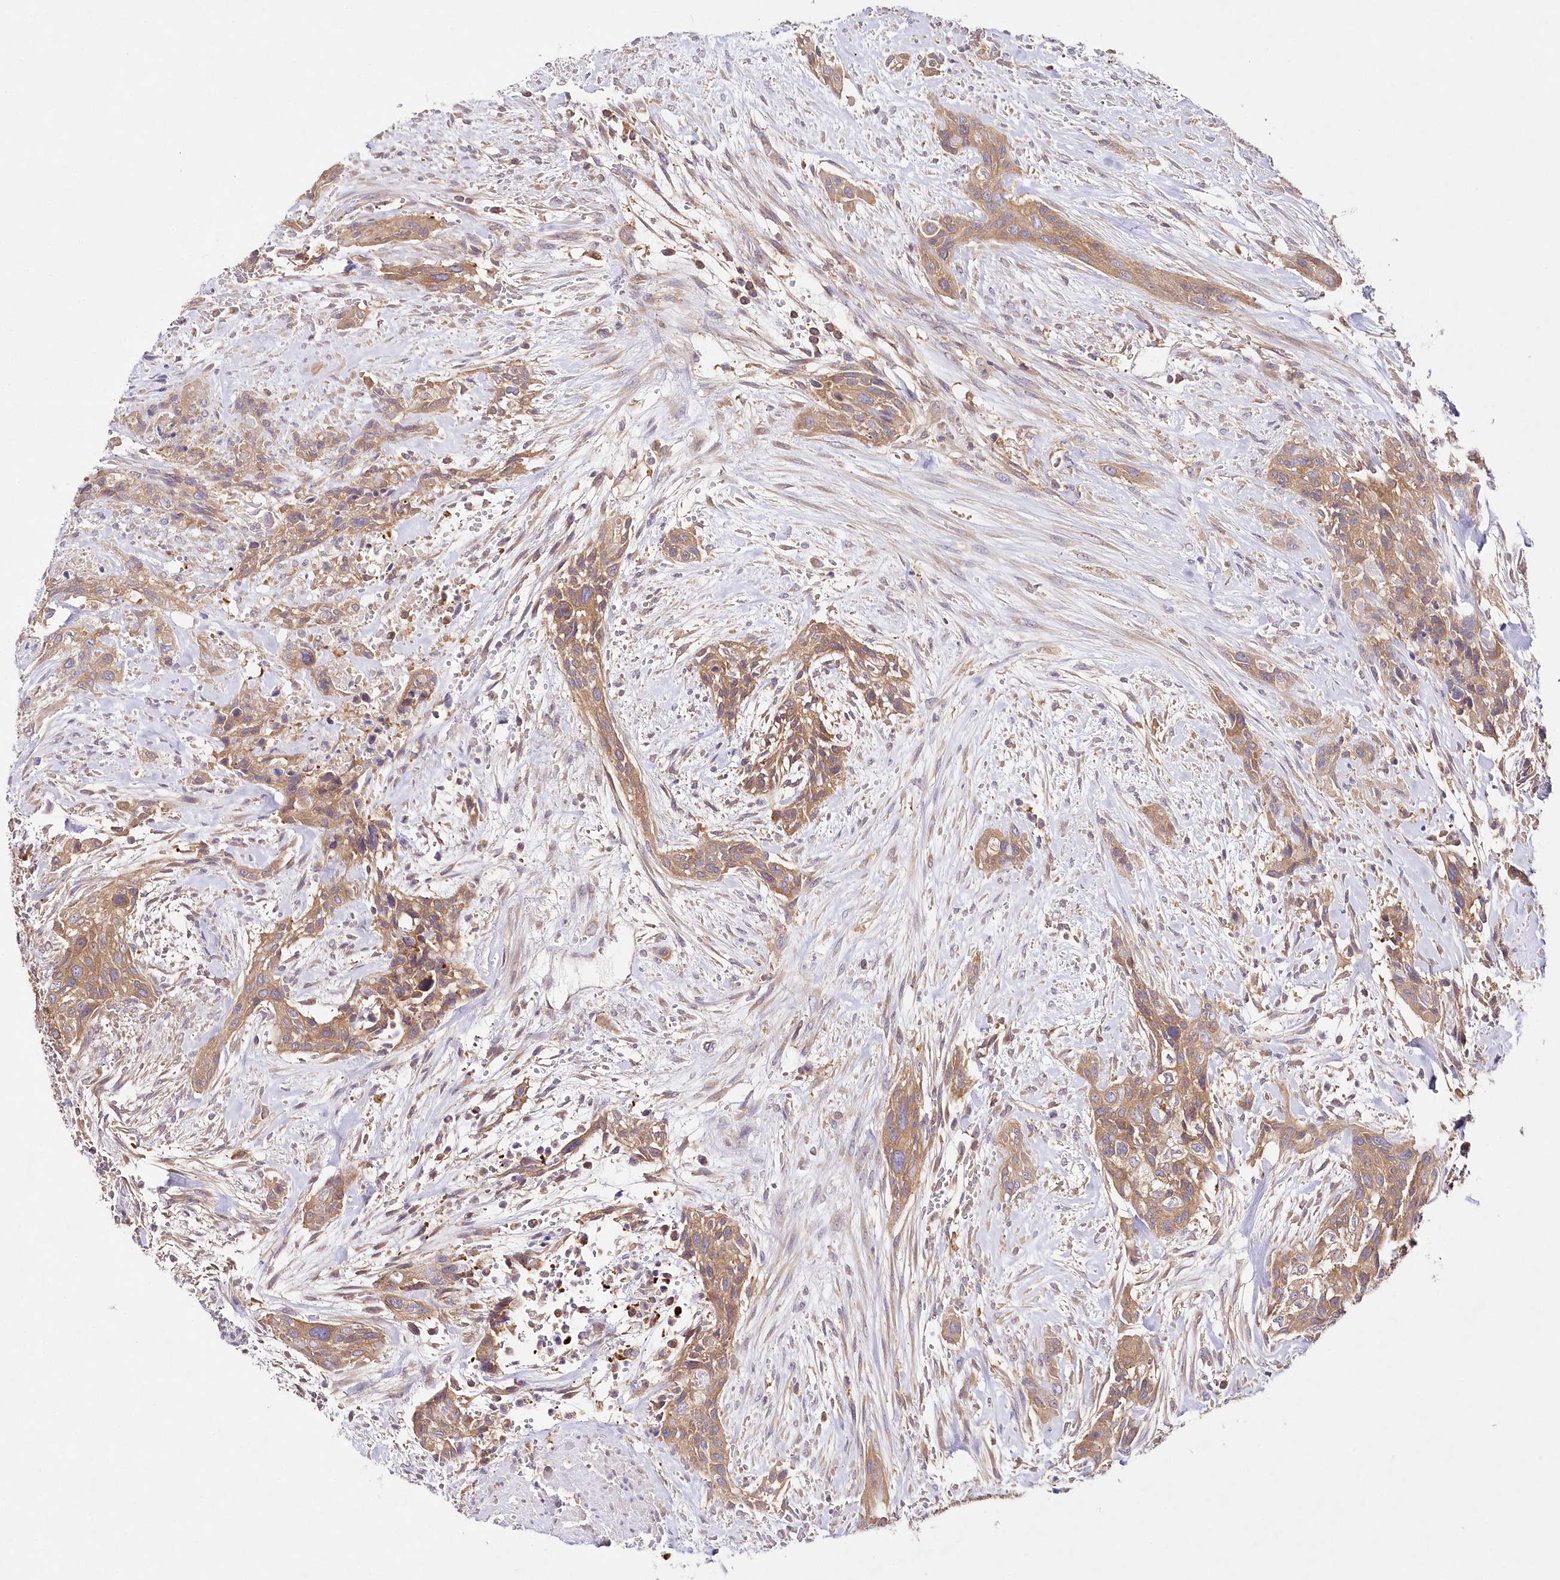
{"staining": {"intensity": "moderate", "quantity": ">75%", "location": "cytoplasmic/membranous"}, "tissue": "urothelial cancer", "cell_type": "Tumor cells", "image_type": "cancer", "snomed": [{"axis": "morphology", "description": "Urothelial carcinoma, High grade"}, {"axis": "topography", "description": "Urinary bladder"}], "caption": "A photomicrograph showing moderate cytoplasmic/membranous staining in approximately >75% of tumor cells in high-grade urothelial carcinoma, as visualized by brown immunohistochemical staining.", "gene": "ABRAXAS2", "patient": {"sex": "male", "age": 35}}